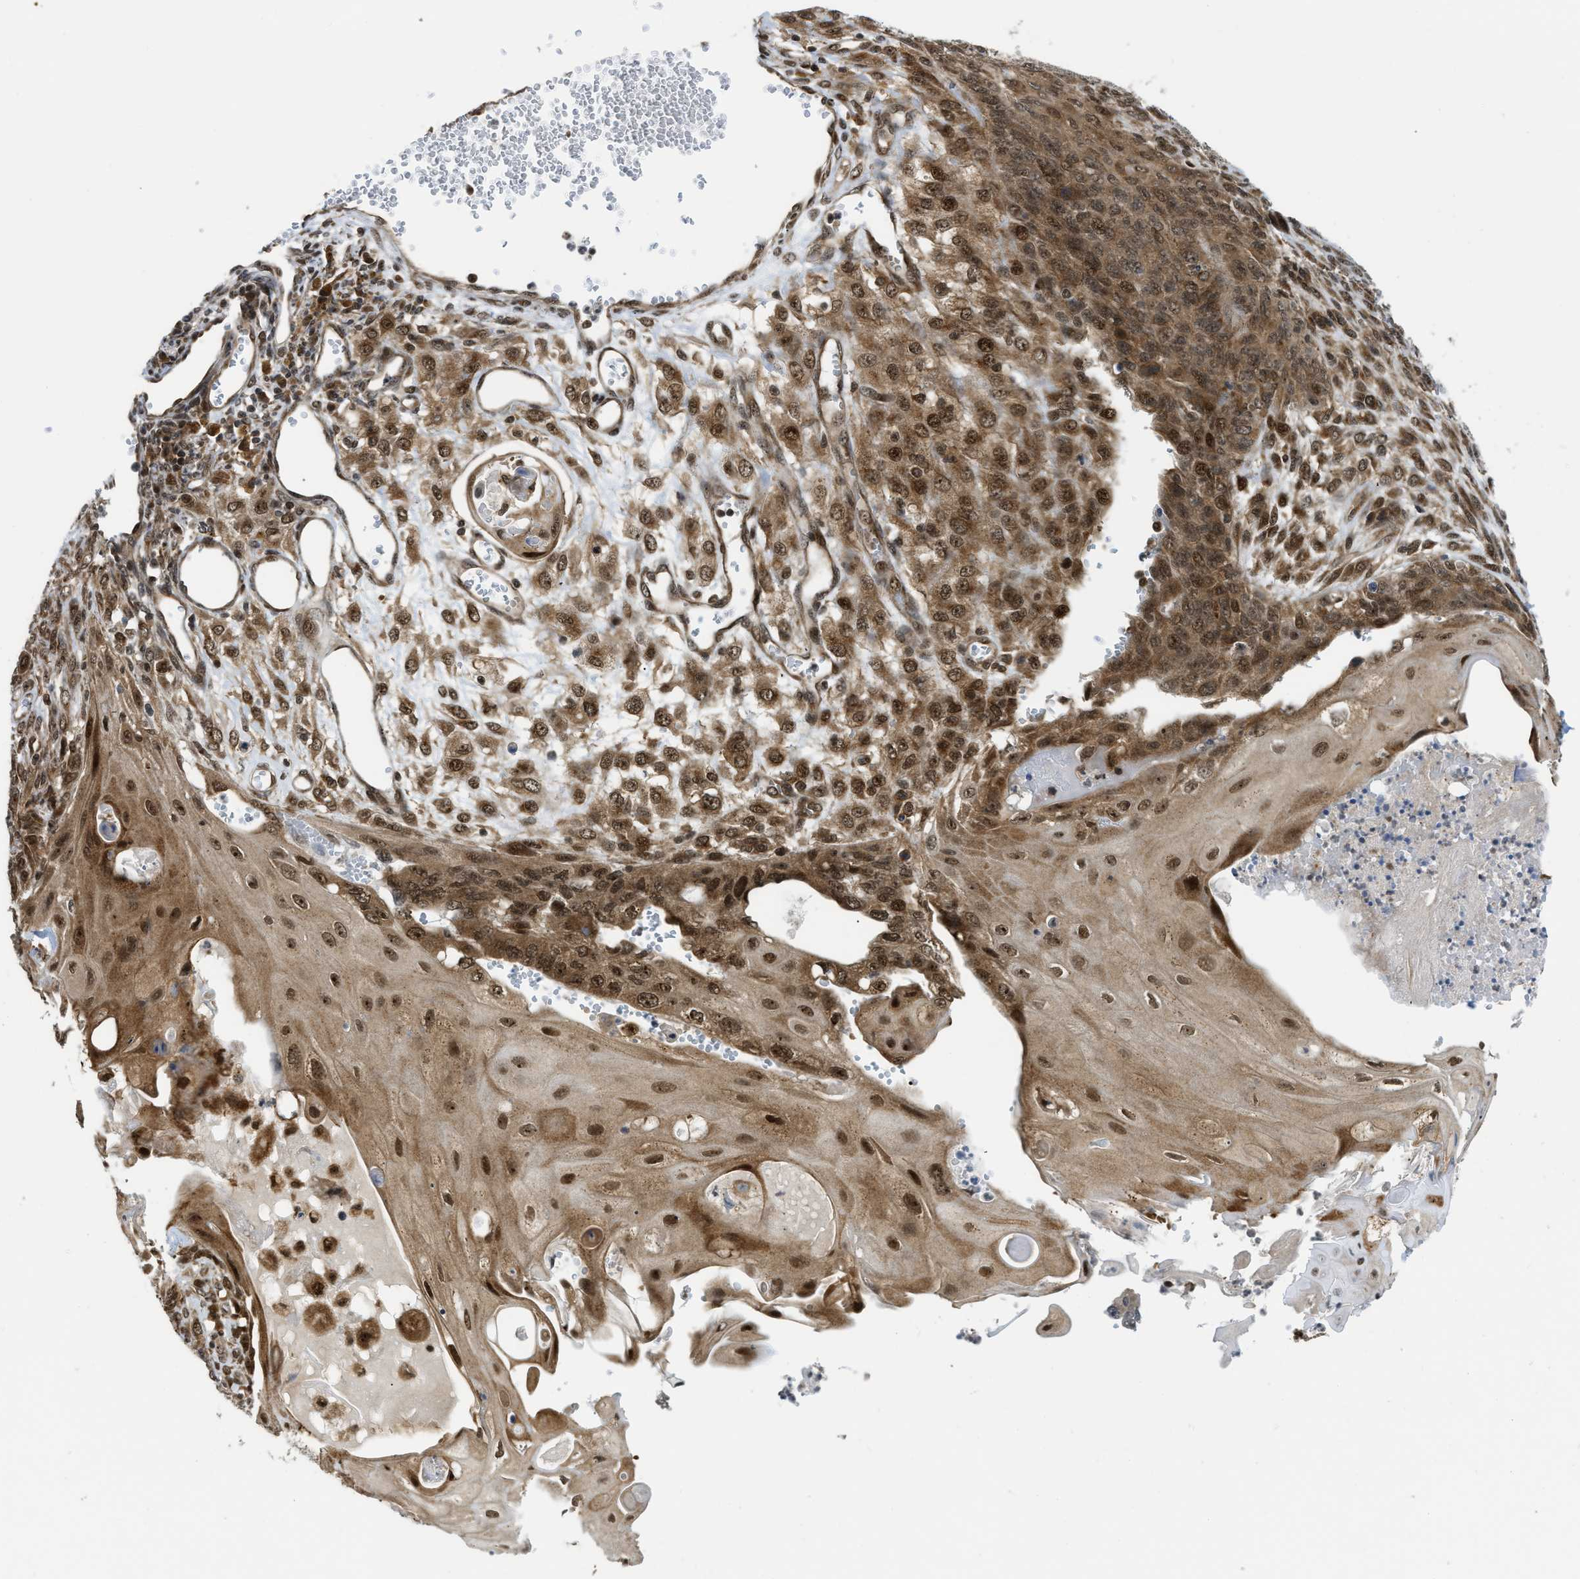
{"staining": {"intensity": "moderate", "quantity": ">75%", "location": "cytoplasmic/membranous,nuclear"}, "tissue": "endometrial cancer", "cell_type": "Tumor cells", "image_type": "cancer", "snomed": [{"axis": "morphology", "description": "Adenocarcinoma, NOS"}, {"axis": "topography", "description": "Endometrium"}], "caption": "This histopathology image demonstrates adenocarcinoma (endometrial) stained with IHC to label a protein in brown. The cytoplasmic/membranous and nuclear of tumor cells show moderate positivity for the protein. Nuclei are counter-stained blue.", "gene": "TACC1", "patient": {"sex": "female", "age": 32}}